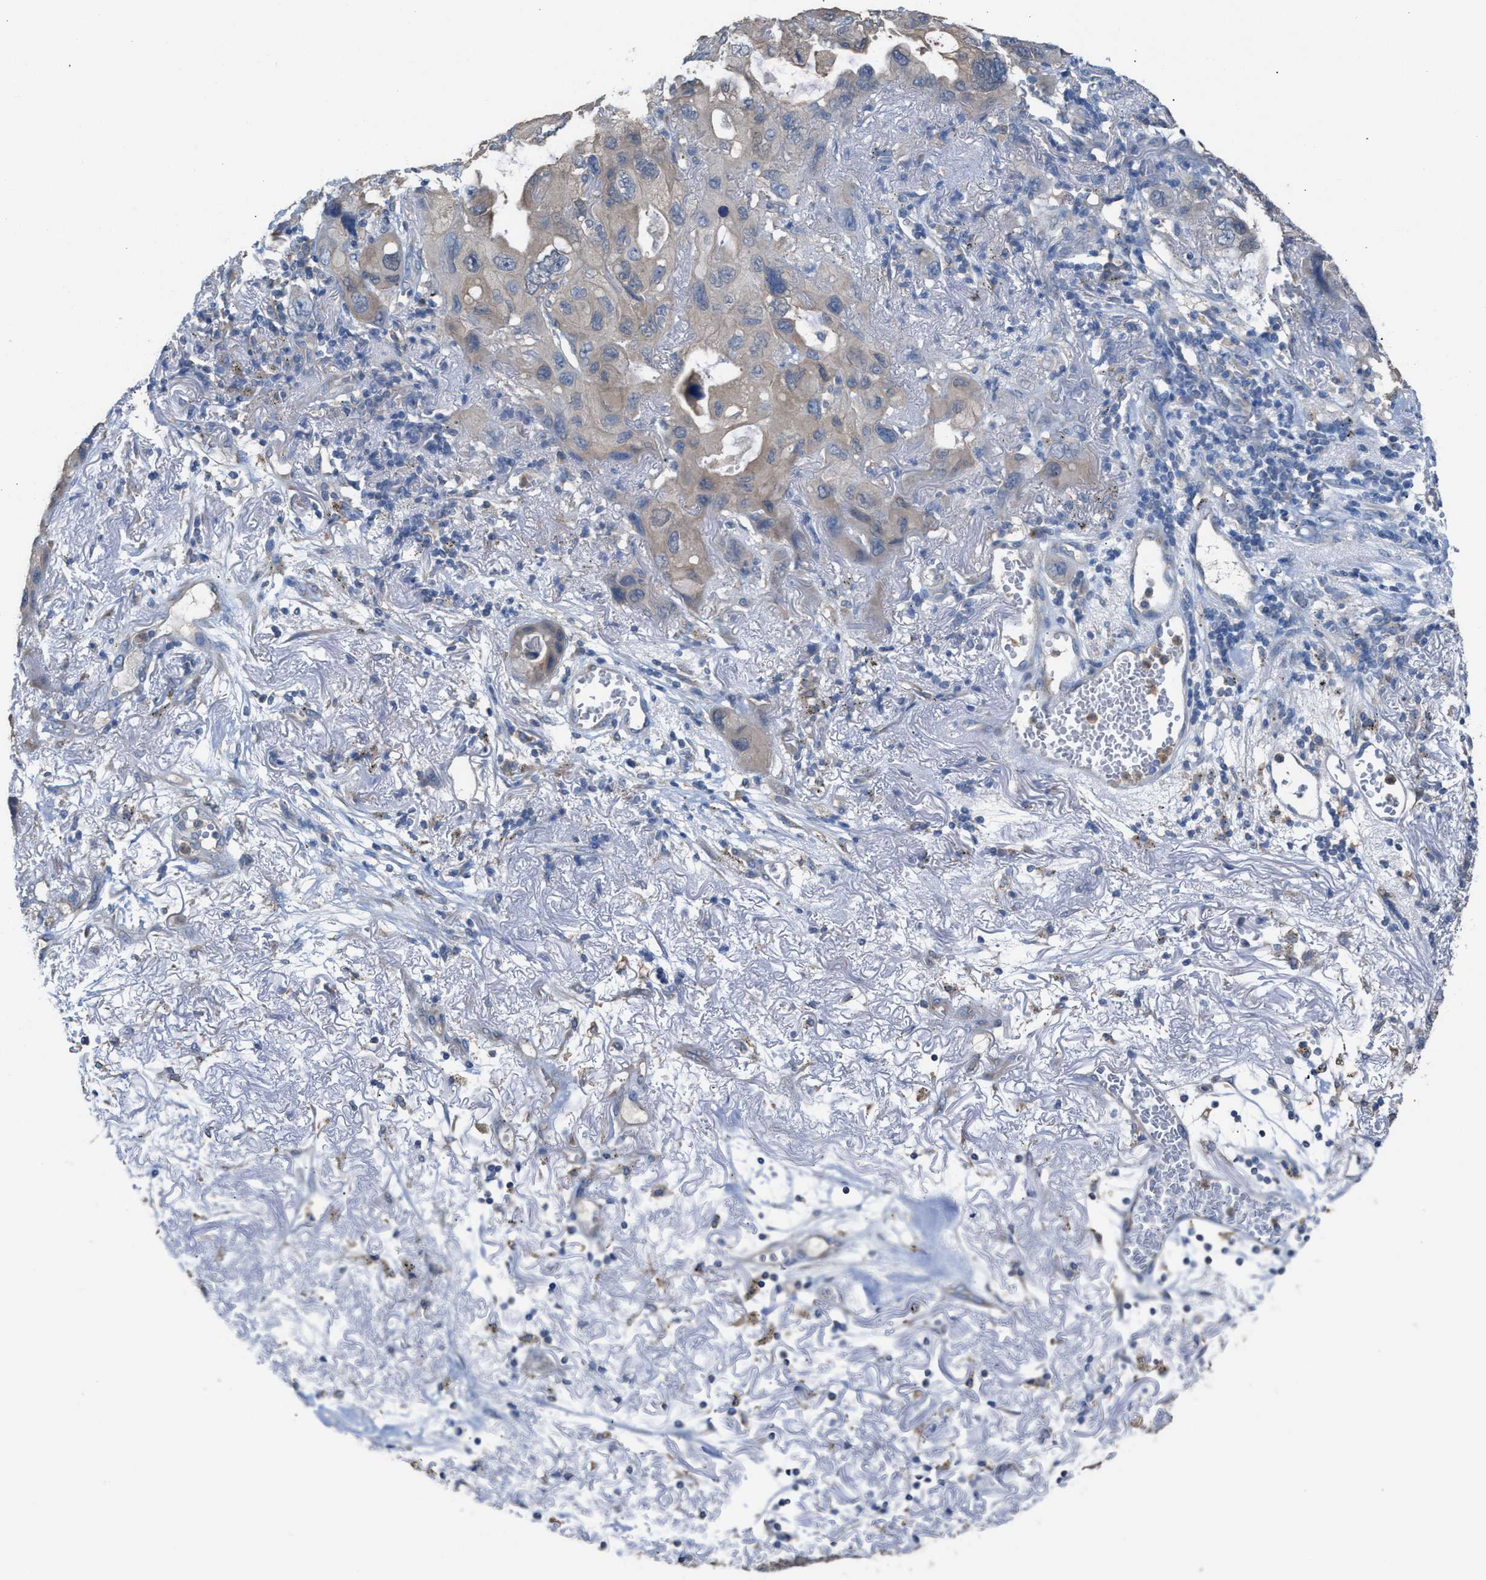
{"staining": {"intensity": "weak", "quantity": "<25%", "location": "cytoplasmic/membranous"}, "tissue": "lung cancer", "cell_type": "Tumor cells", "image_type": "cancer", "snomed": [{"axis": "morphology", "description": "Squamous cell carcinoma, NOS"}, {"axis": "topography", "description": "Lung"}], "caption": "Immunohistochemistry (IHC) image of lung squamous cell carcinoma stained for a protein (brown), which displays no positivity in tumor cells.", "gene": "NQO2", "patient": {"sex": "female", "age": 73}}